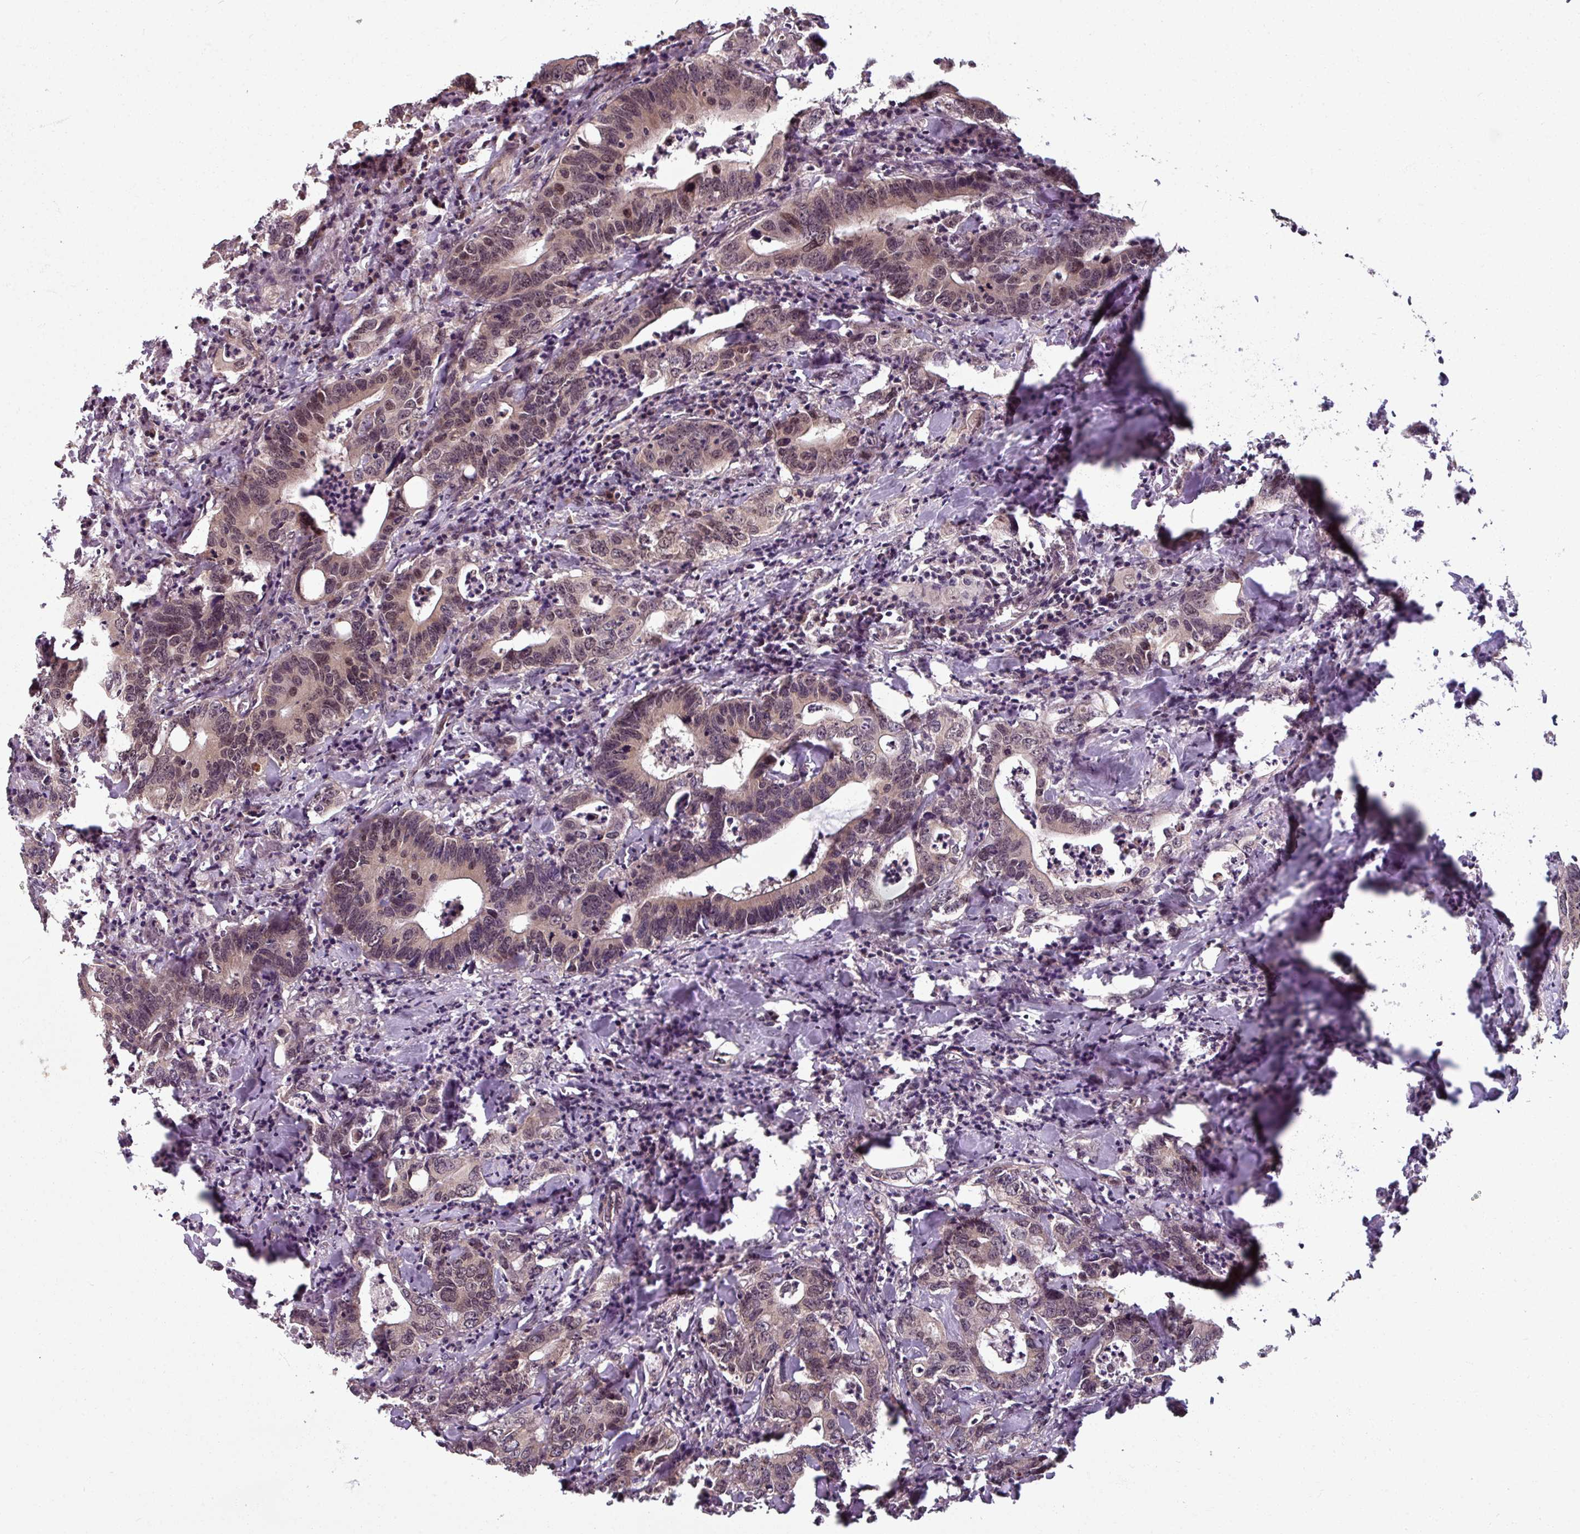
{"staining": {"intensity": "moderate", "quantity": "<25%", "location": "nuclear"}, "tissue": "colorectal cancer", "cell_type": "Tumor cells", "image_type": "cancer", "snomed": [{"axis": "morphology", "description": "Adenocarcinoma, NOS"}, {"axis": "topography", "description": "Colon"}], "caption": "A micrograph showing moderate nuclear positivity in about <25% of tumor cells in colorectal cancer, as visualized by brown immunohistochemical staining.", "gene": "SWI5", "patient": {"sex": "female", "age": 75}}